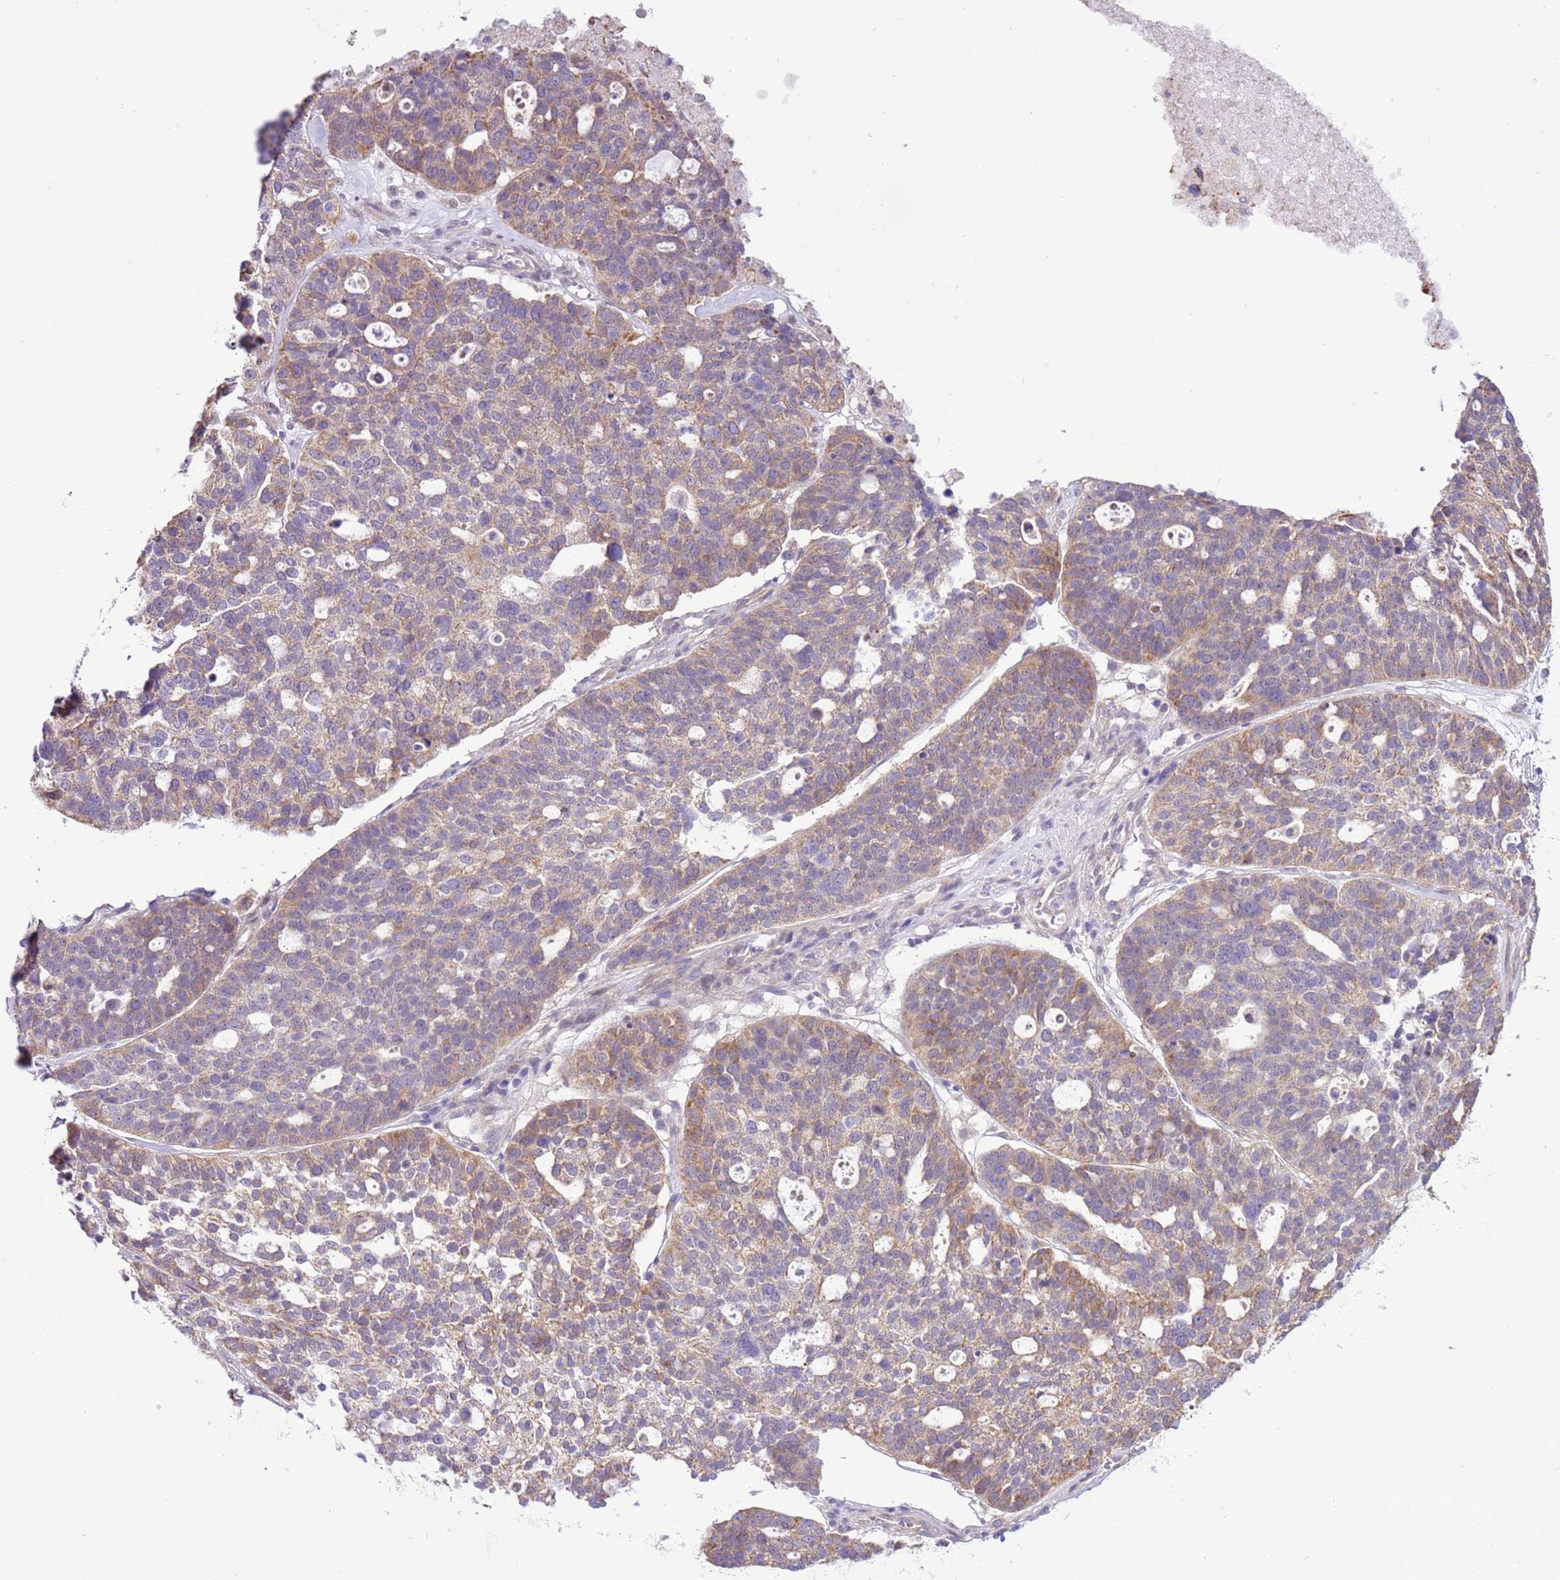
{"staining": {"intensity": "weak", "quantity": "25%-75%", "location": "cytoplasmic/membranous"}, "tissue": "ovarian cancer", "cell_type": "Tumor cells", "image_type": "cancer", "snomed": [{"axis": "morphology", "description": "Cystadenocarcinoma, serous, NOS"}, {"axis": "topography", "description": "Ovary"}], "caption": "Human ovarian serous cystadenocarcinoma stained for a protein (brown) shows weak cytoplasmic/membranous positive positivity in about 25%-75% of tumor cells.", "gene": "SCARA3", "patient": {"sex": "female", "age": 59}}